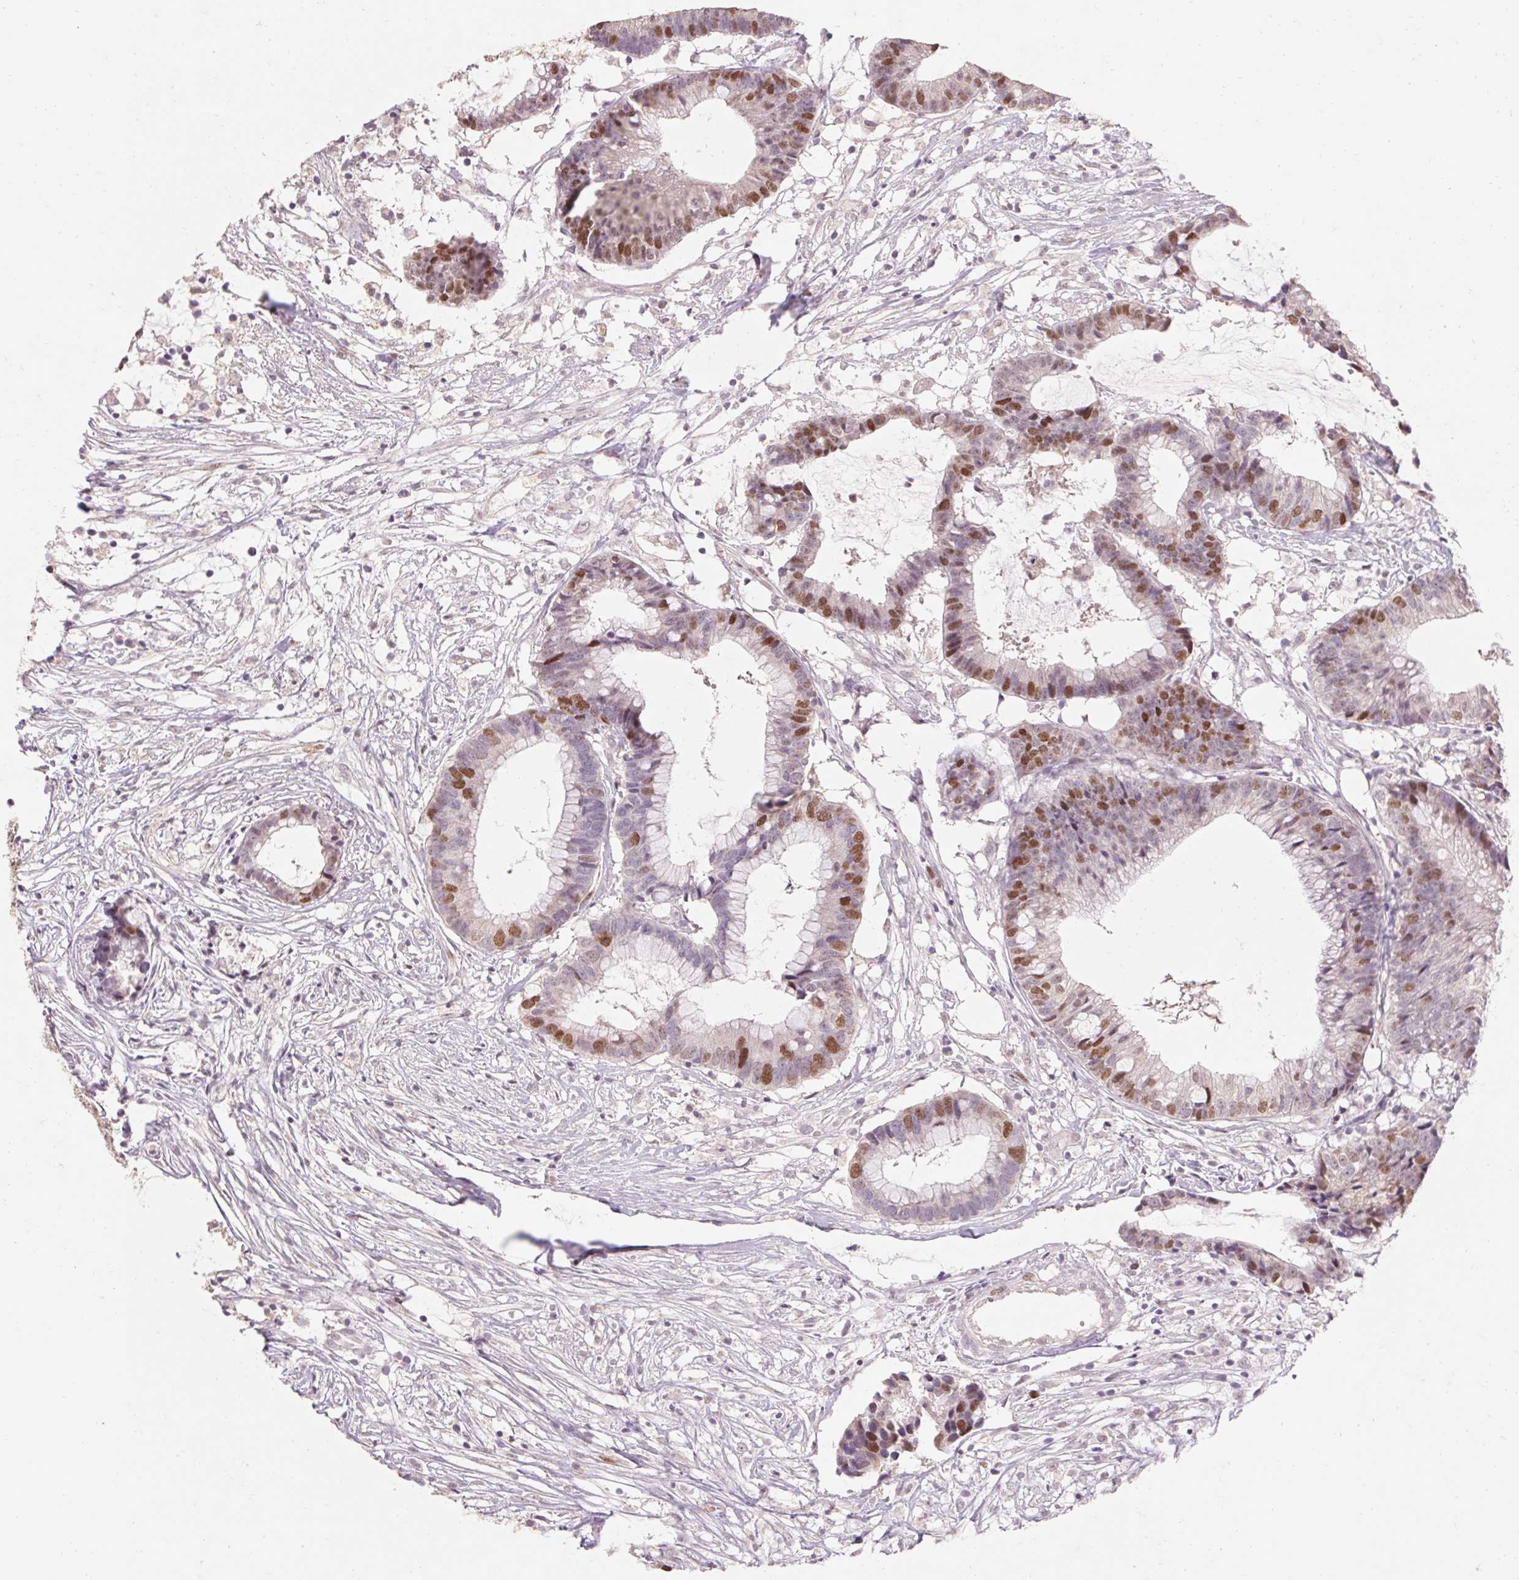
{"staining": {"intensity": "moderate", "quantity": "25%-75%", "location": "nuclear"}, "tissue": "colorectal cancer", "cell_type": "Tumor cells", "image_type": "cancer", "snomed": [{"axis": "morphology", "description": "Adenocarcinoma, NOS"}, {"axis": "topography", "description": "Colon"}], "caption": "Human adenocarcinoma (colorectal) stained with a brown dye displays moderate nuclear positive positivity in approximately 25%-75% of tumor cells.", "gene": "SKP2", "patient": {"sex": "female", "age": 78}}